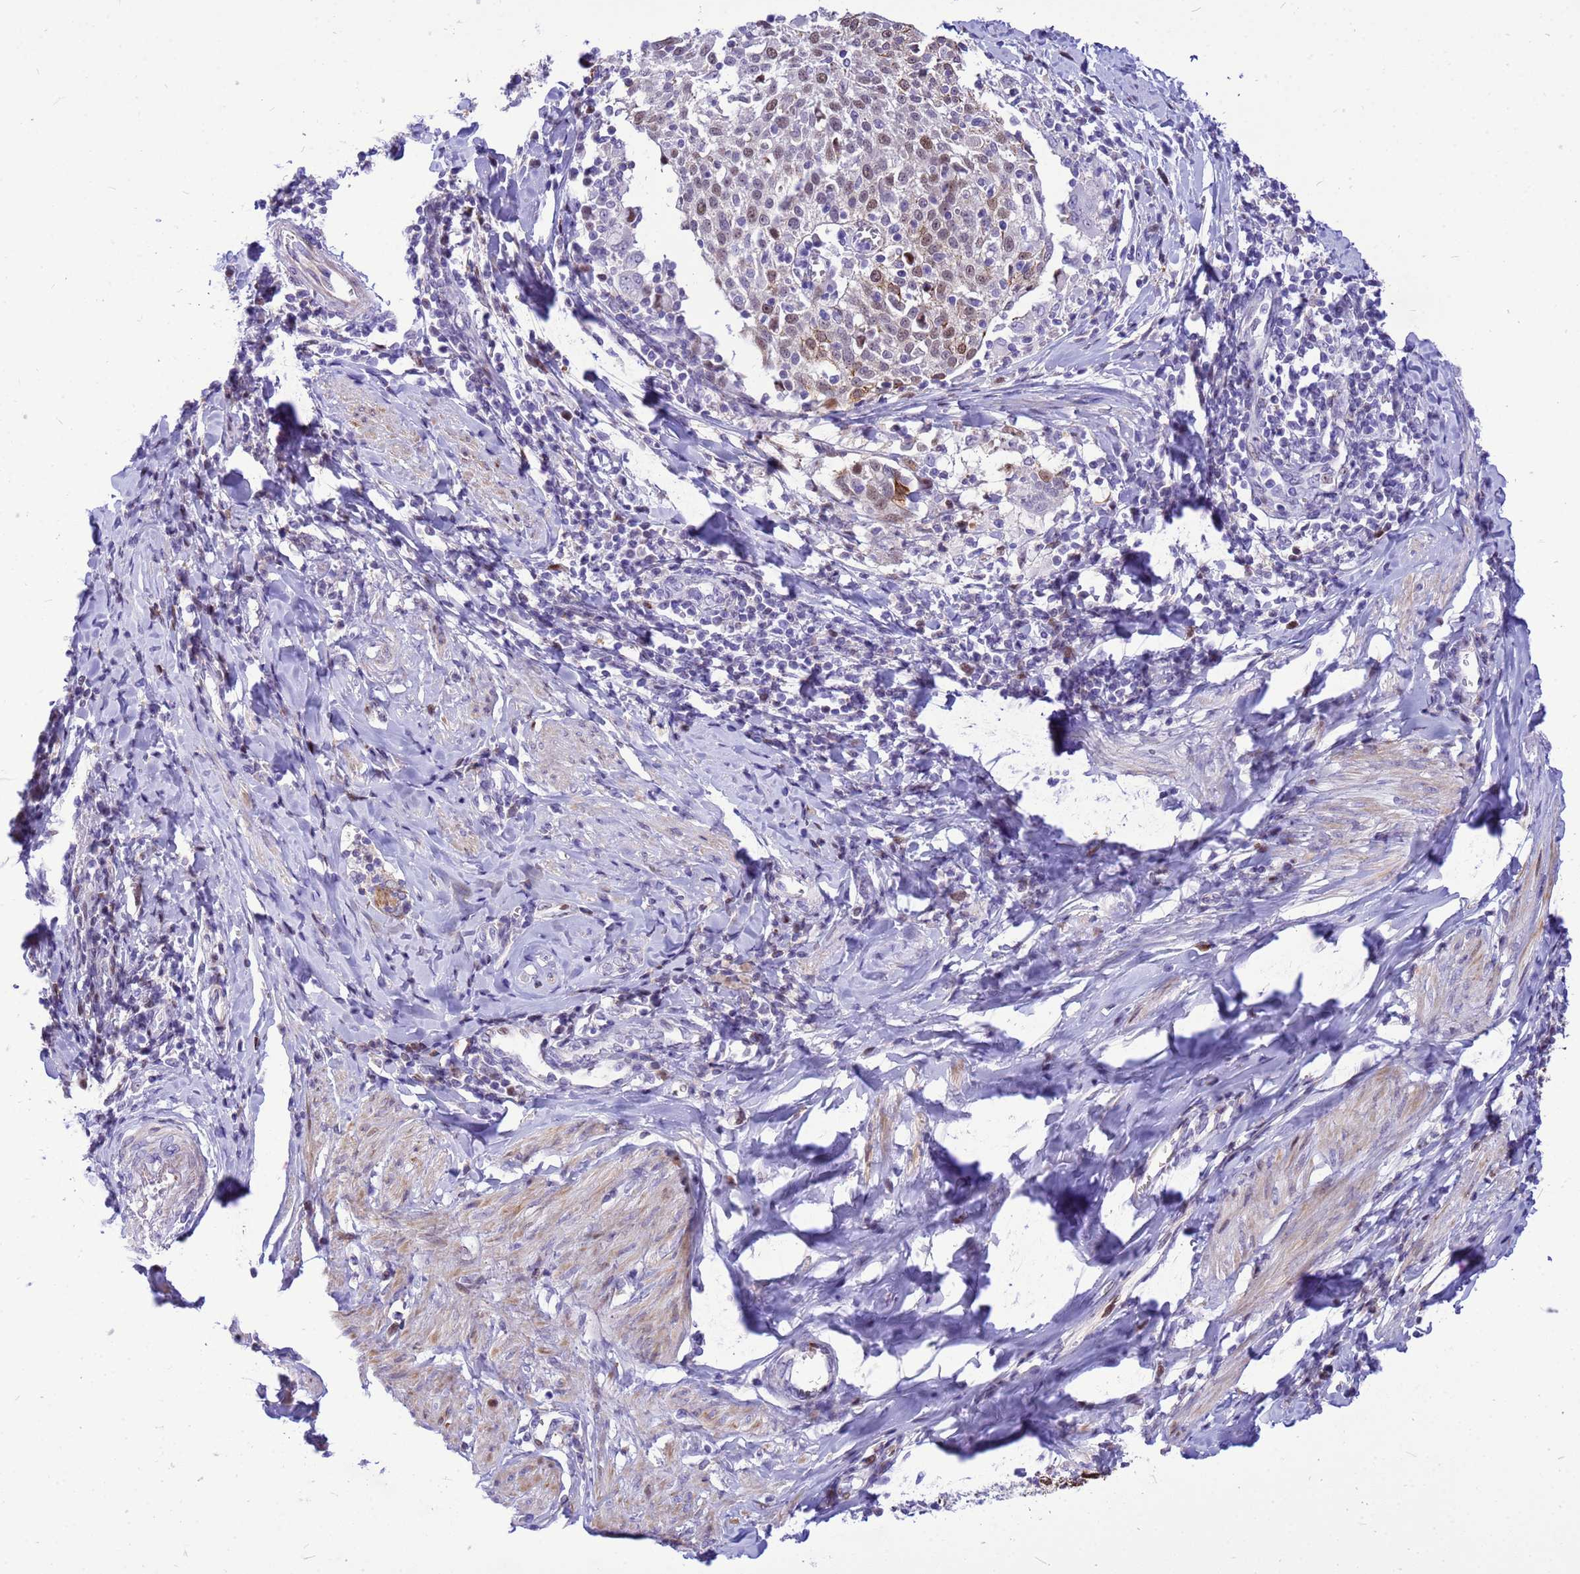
{"staining": {"intensity": "moderate", "quantity": "25%-75%", "location": "nuclear"}, "tissue": "cervical cancer", "cell_type": "Tumor cells", "image_type": "cancer", "snomed": [{"axis": "morphology", "description": "Squamous cell carcinoma, NOS"}, {"axis": "topography", "description": "Cervix"}], "caption": "The histopathology image shows a brown stain indicating the presence of a protein in the nuclear of tumor cells in cervical squamous cell carcinoma. Immunohistochemistry stains the protein of interest in brown and the nuclei are stained blue.", "gene": "ADAMTS7", "patient": {"sex": "female", "age": 52}}